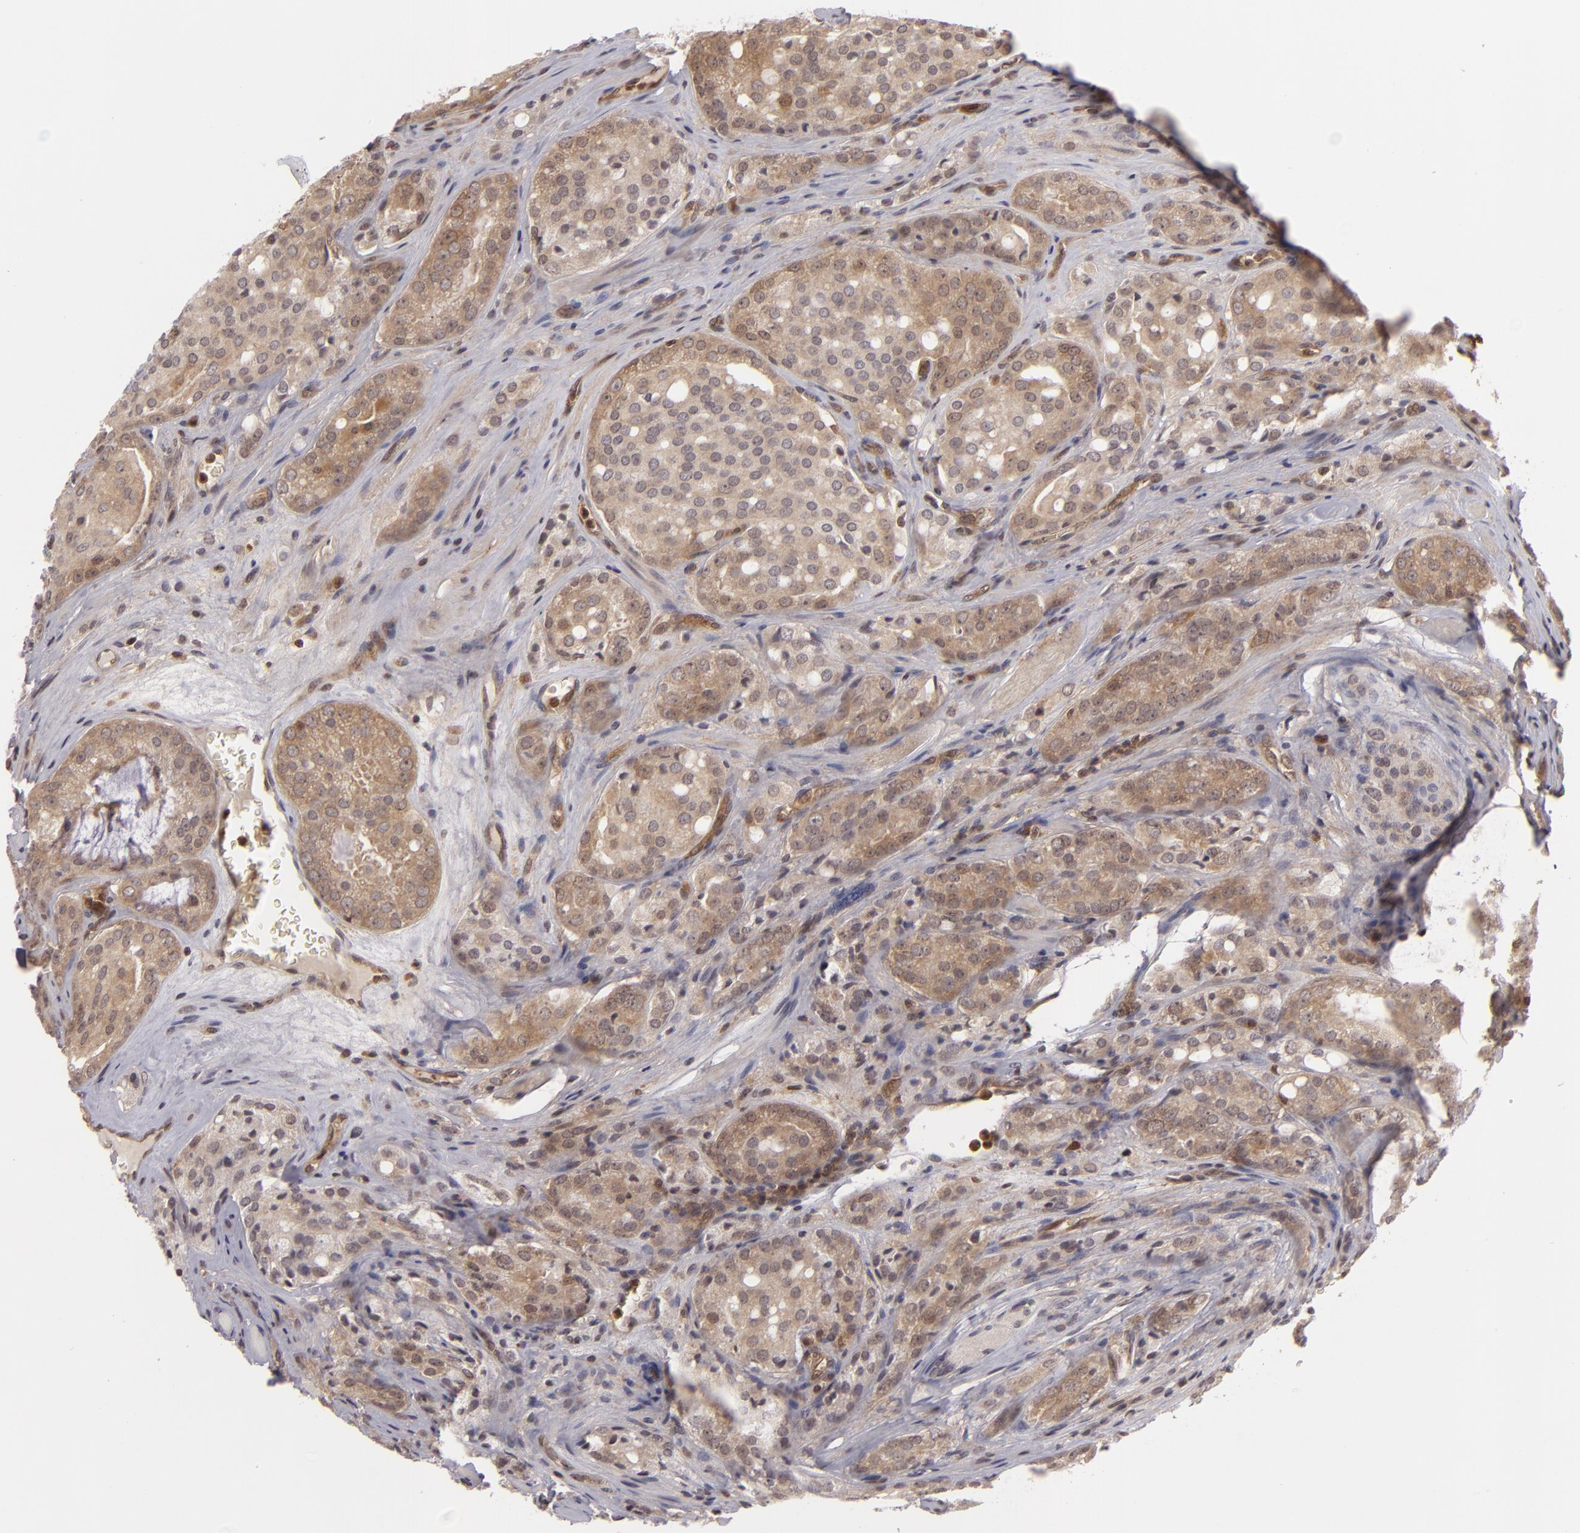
{"staining": {"intensity": "weak", "quantity": ">75%", "location": "cytoplasmic/membranous"}, "tissue": "prostate cancer", "cell_type": "Tumor cells", "image_type": "cancer", "snomed": [{"axis": "morphology", "description": "Adenocarcinoma, Medium grade"}, {"axis": "topography", "description": "Prostate"}], "caption": "Prostate medium-grade adenocarcinoma stained with a brown dye displays weak cytoplasmic/membranous positive expression in approximately >75% of tumor cells.", "gene": "ZBTB33", "patient": {"sex": "male", "age": 60}}